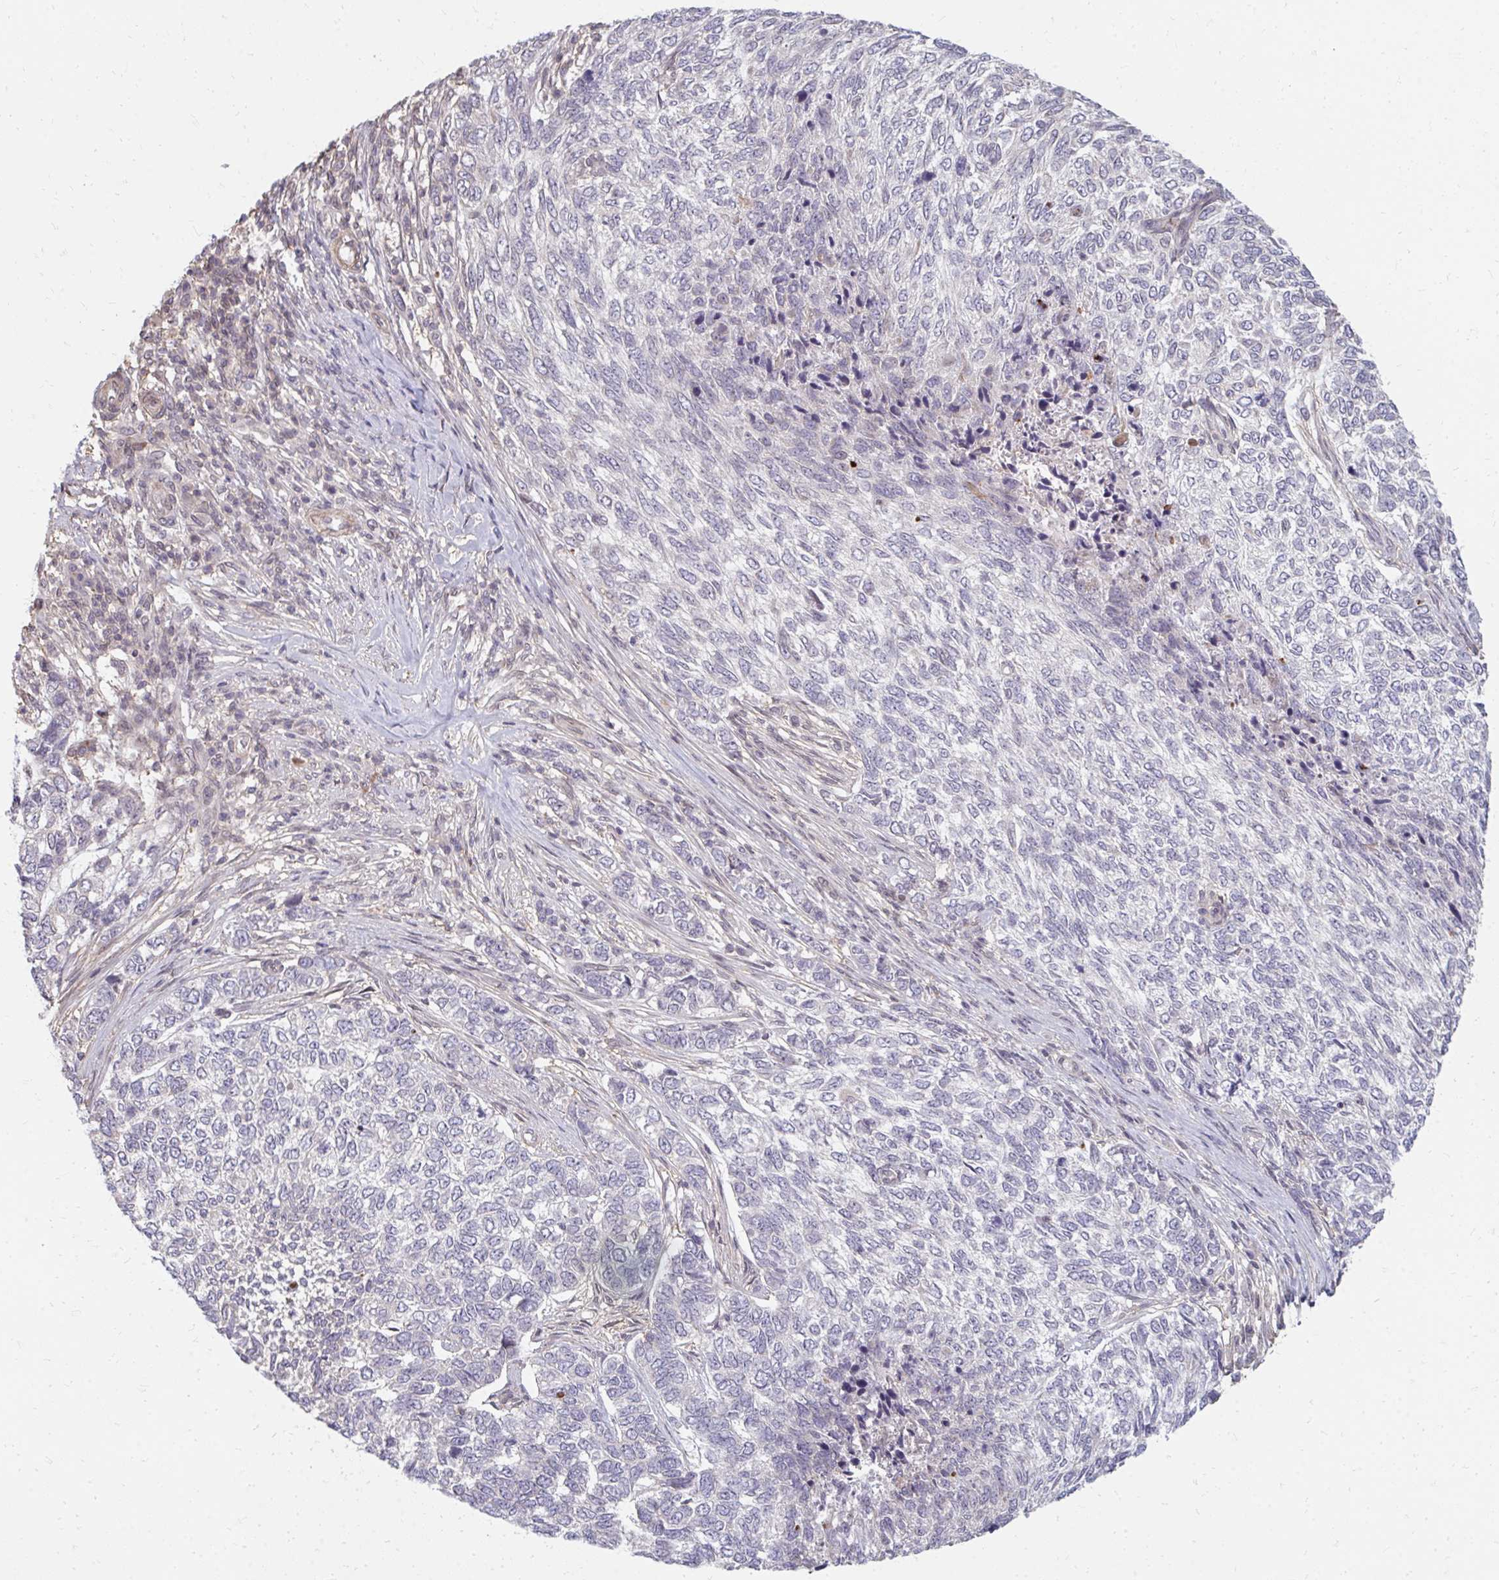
{"staining": {"intensity": "negative", "quantity": "none", "location": "none"}, "tissue": "skin cancer", "cell_type": "Tumor cells", "image_type": "cancer", "snomed": [{"axis": "morphology", "description": "Basal cell carcinoma"}, {"axis": "topography", "description": "Skin"}], "caption": "The immunohistochemistry photomicrograph has no significant positivity in tumor cells of skin basal cell carcinoma tissue.", "gene": "GPC5", "patient": {"sex": "female", "age": 65}}